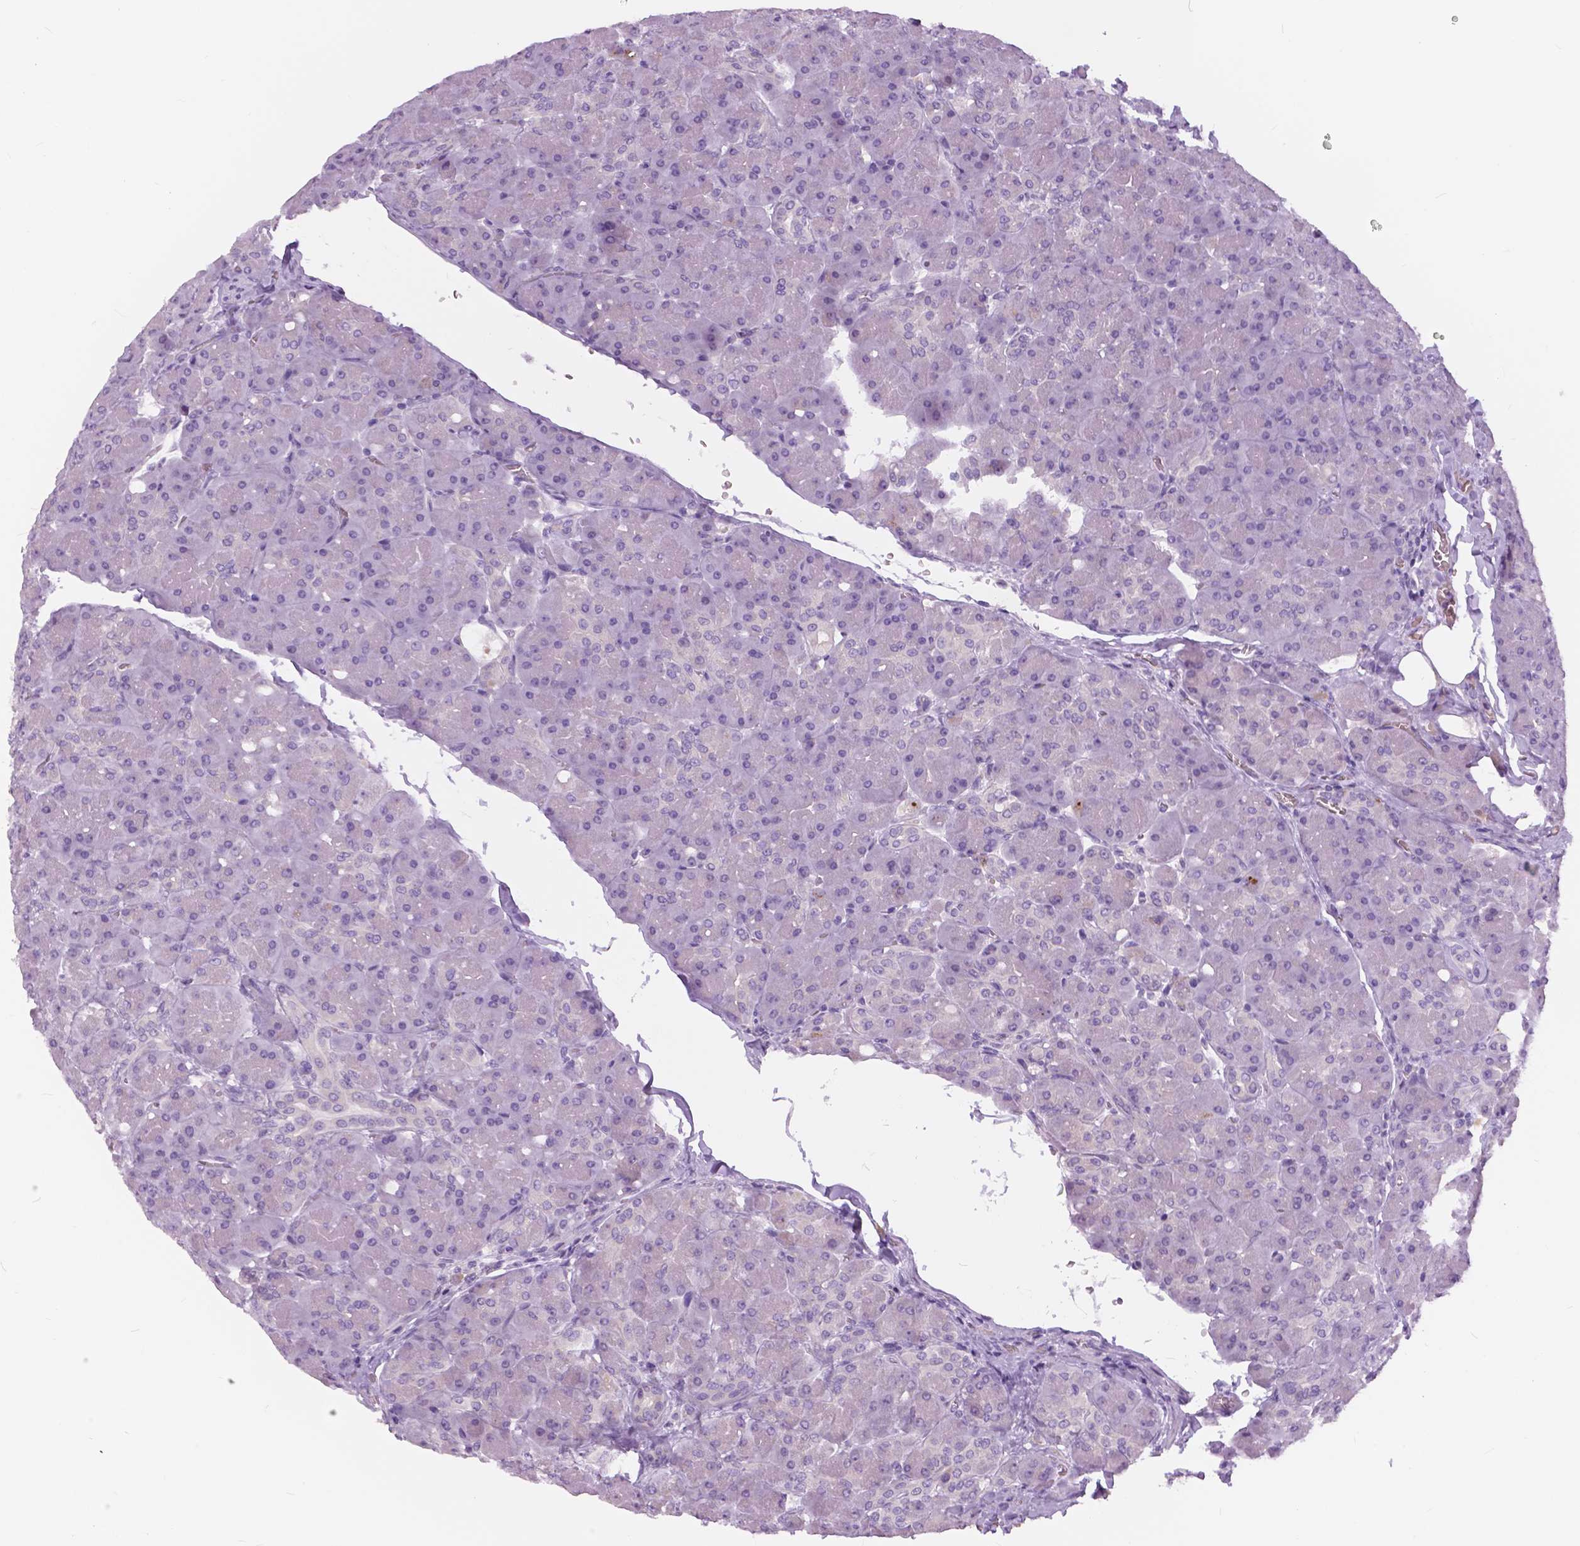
{"staining": {"intensity": "negative", "quantity": "none", "location": "none"}, "tissue": "pancreas", "cell_type": "Exocrine glandular cells", "image_type": "normal", "snomed": [{"axis": "morphology", "description": "Normal tissue, NOS"}, {"axis": "topography", "description": "Pancreas"}], "caption": "High power microscopy image of an IHC micrograph of normal pancreas, revealing no significant expression in exocrine glandular cells.", "gene": "TP53TG5", "patient": {"sex": "male", "age": 55}}